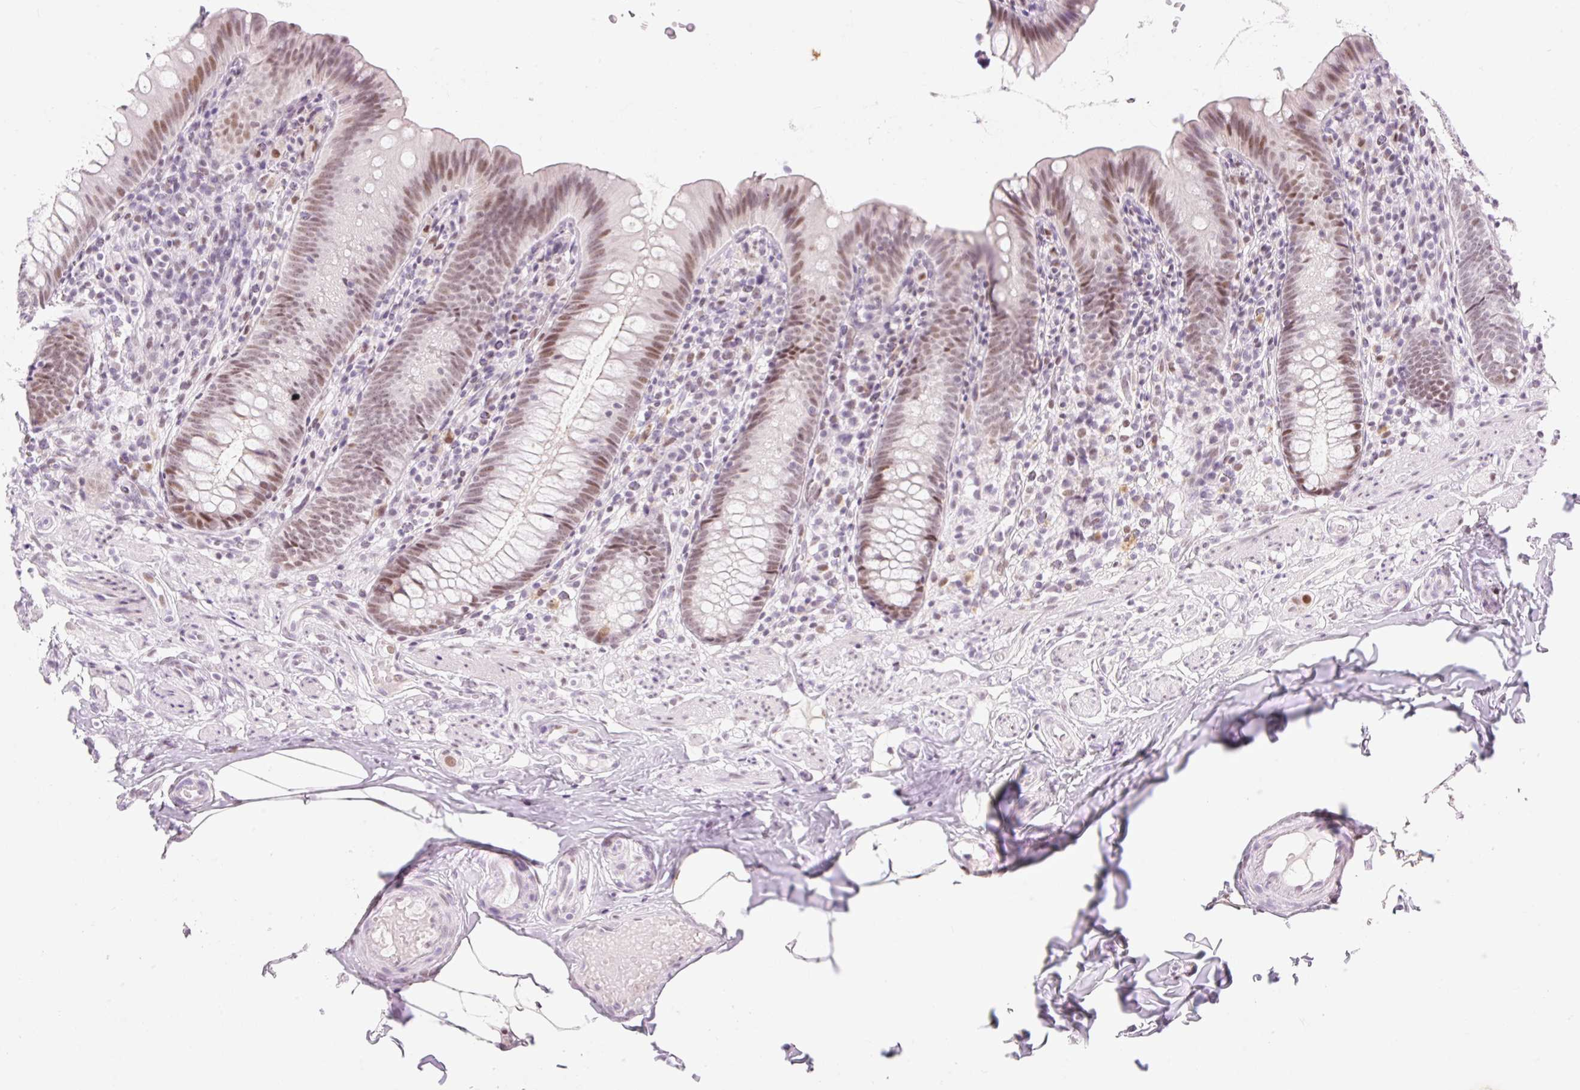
{"staining": {"intensity": "moderate", "quantity": "25%-75%", "location": "nuclear"}, "tissue": "appendix", "cell_type": "Glandular cells", "image_type": "normal", "snomed": [{"axis": "morphology", "description": "Normal tissue, NOS"}, {"axis": "topography", "description": "Appendix"}], "caption": "Protein analysis of benign appendix shows moderate nuclear staining in approximately 25%-75% of glandular cells.", "gene": "H2BW1", "patient": {"sex": "male", "age": 55}}